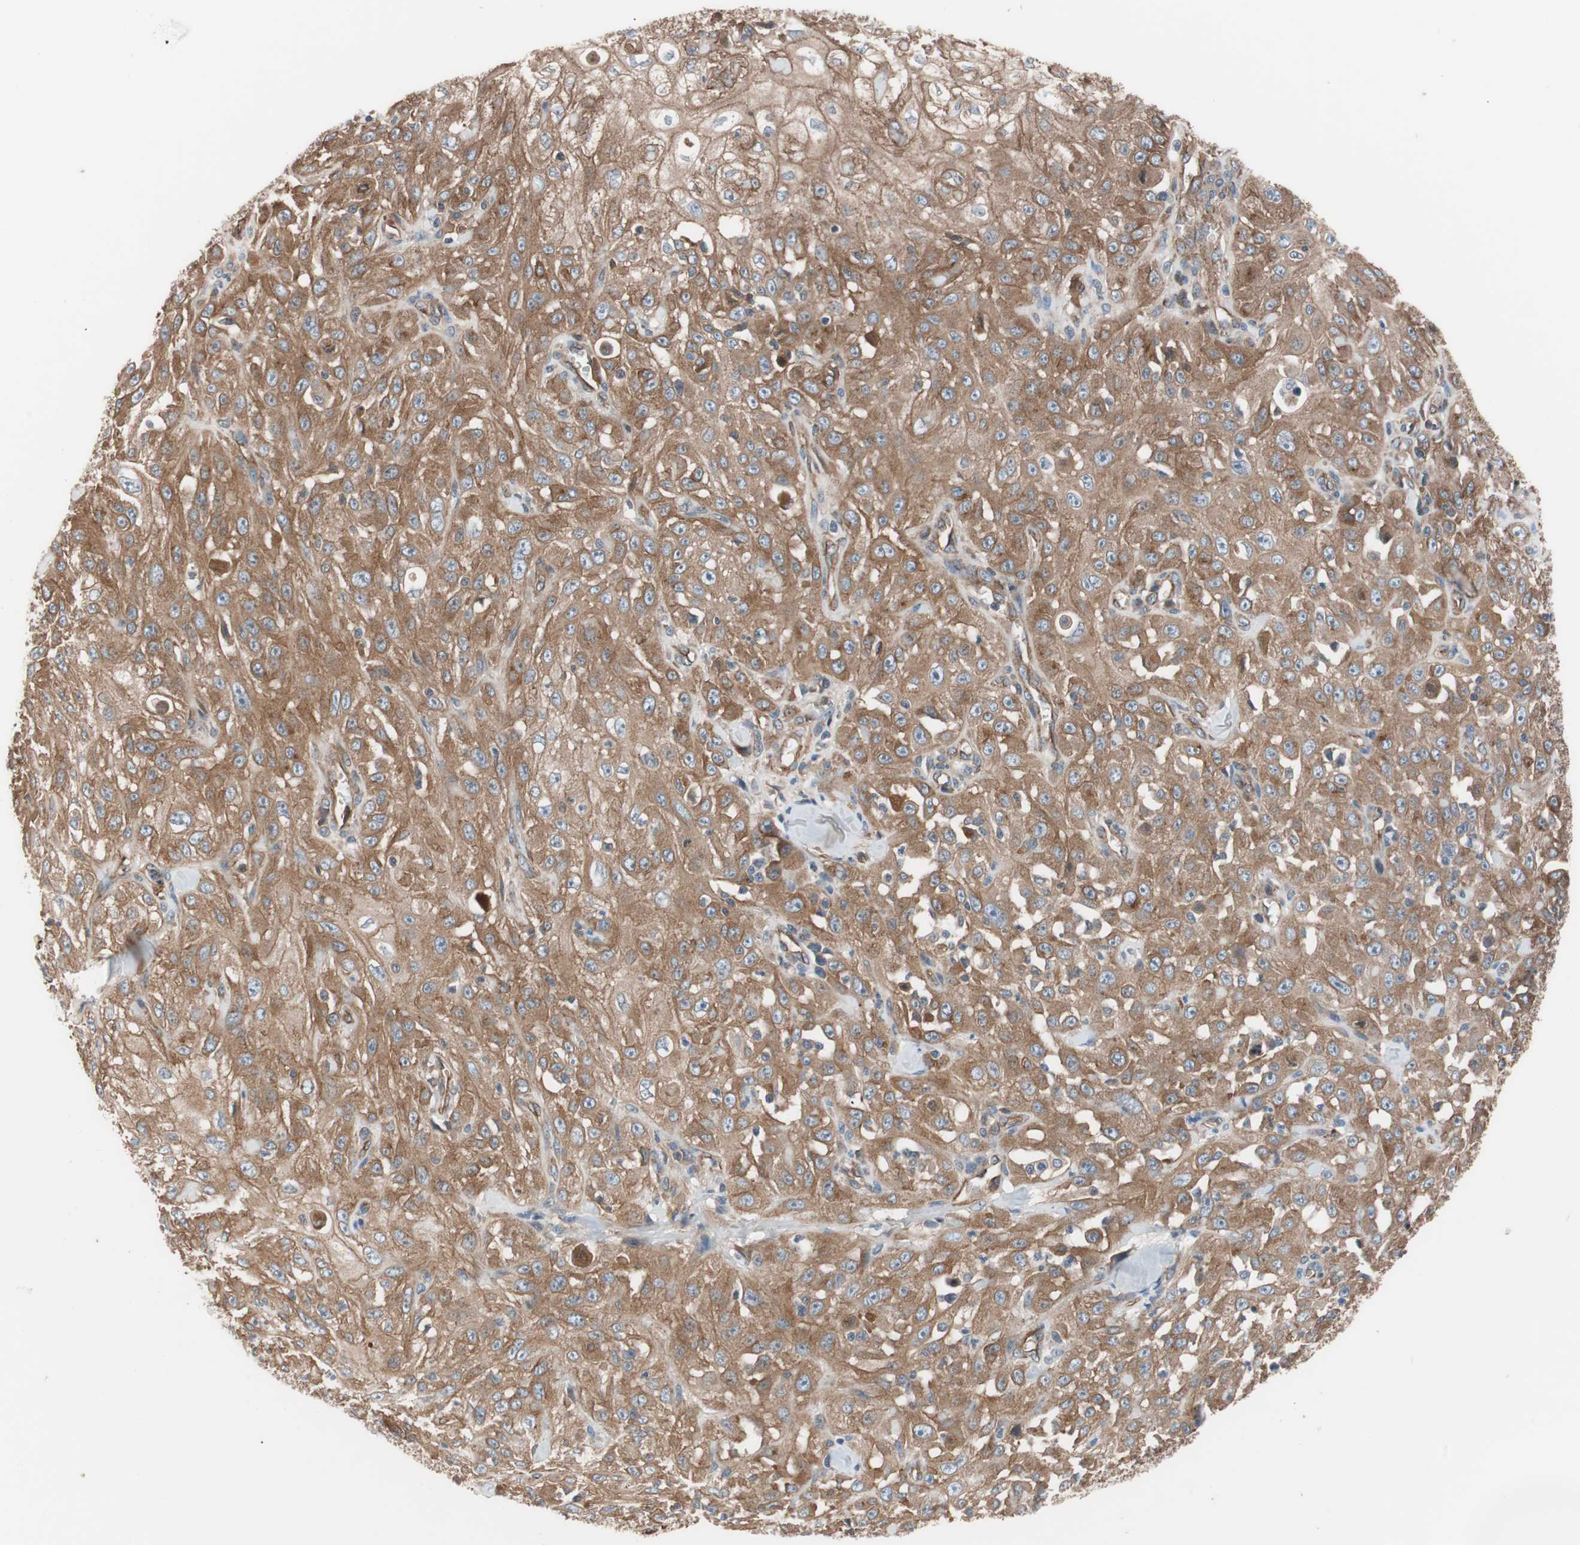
{"staining": {"intensity": "moderate", "quantity": ">75%", "location": "cytoplasmic/membranous"}, "tissue": "skin cancer", "cell_type": "Tumor cells", "image_type": "cancer", "snomed": [{"axis": "morphology", "description": "Squamous cell carcinoma, NOS"}, {"axis": "morphology", "description": "Squamous cell carcinoma, metastatic, NOS"}, {"axis": "topography", "description": "Skin"}, {"axis": "topography", "description": "Lymph node"}], "caption": "Skin metastatic squamous cell carcinoma stained with DAB (3,3'-diaminobenzidine) immunohistochemistry shows medium levels of moderate cytoplasmic/membranous expression in about >75% of tumor cells.", "gene": "SPINT1", "patient": {"sex": "male", "age": 75}}